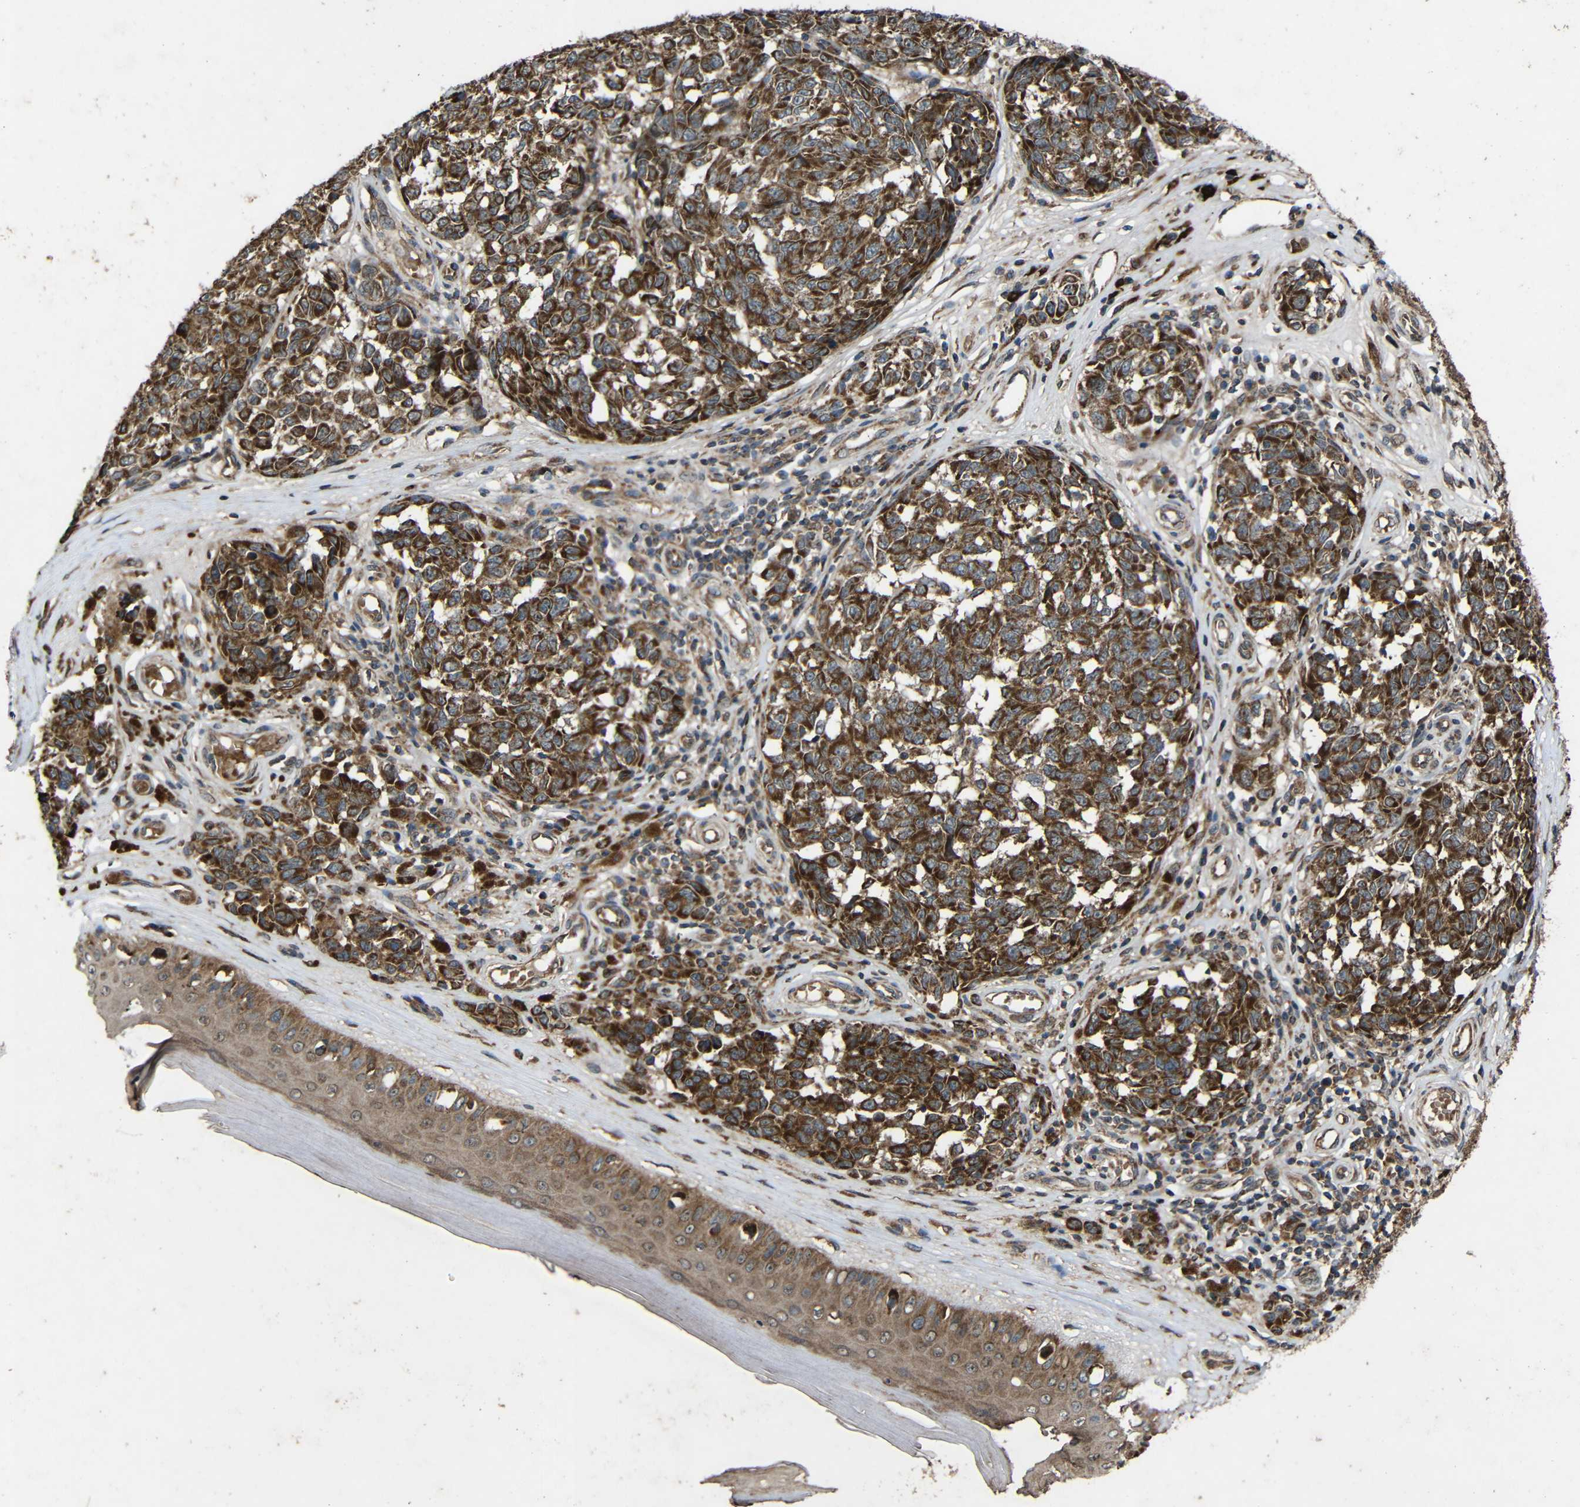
{"staining": {"intensity": "strong", "quantity": ">75%", "location": "cytoplasmic/membranous"}, "tissue": "melanoma", "cell_type": "Tumor cells", "image_type": "cancer", "snomed": [{"axis": "morphology", "description": "Malignant melanoma, NOS"}, {"axis": "topography", "description": "Skin"}], "caption": "A high amount of strong cytoplasmic/membranous staining is seen in approximately >75% of tumor cells in malignant melanoma tissue. (Stains: DAB (3,3'-diaminobenzidine) in brown, nuclei in blue, Microscopy: brightfield microscopy at high magnification).", "gene": "C1GALT1", "patient": {"sex": "female", "age": 64}}